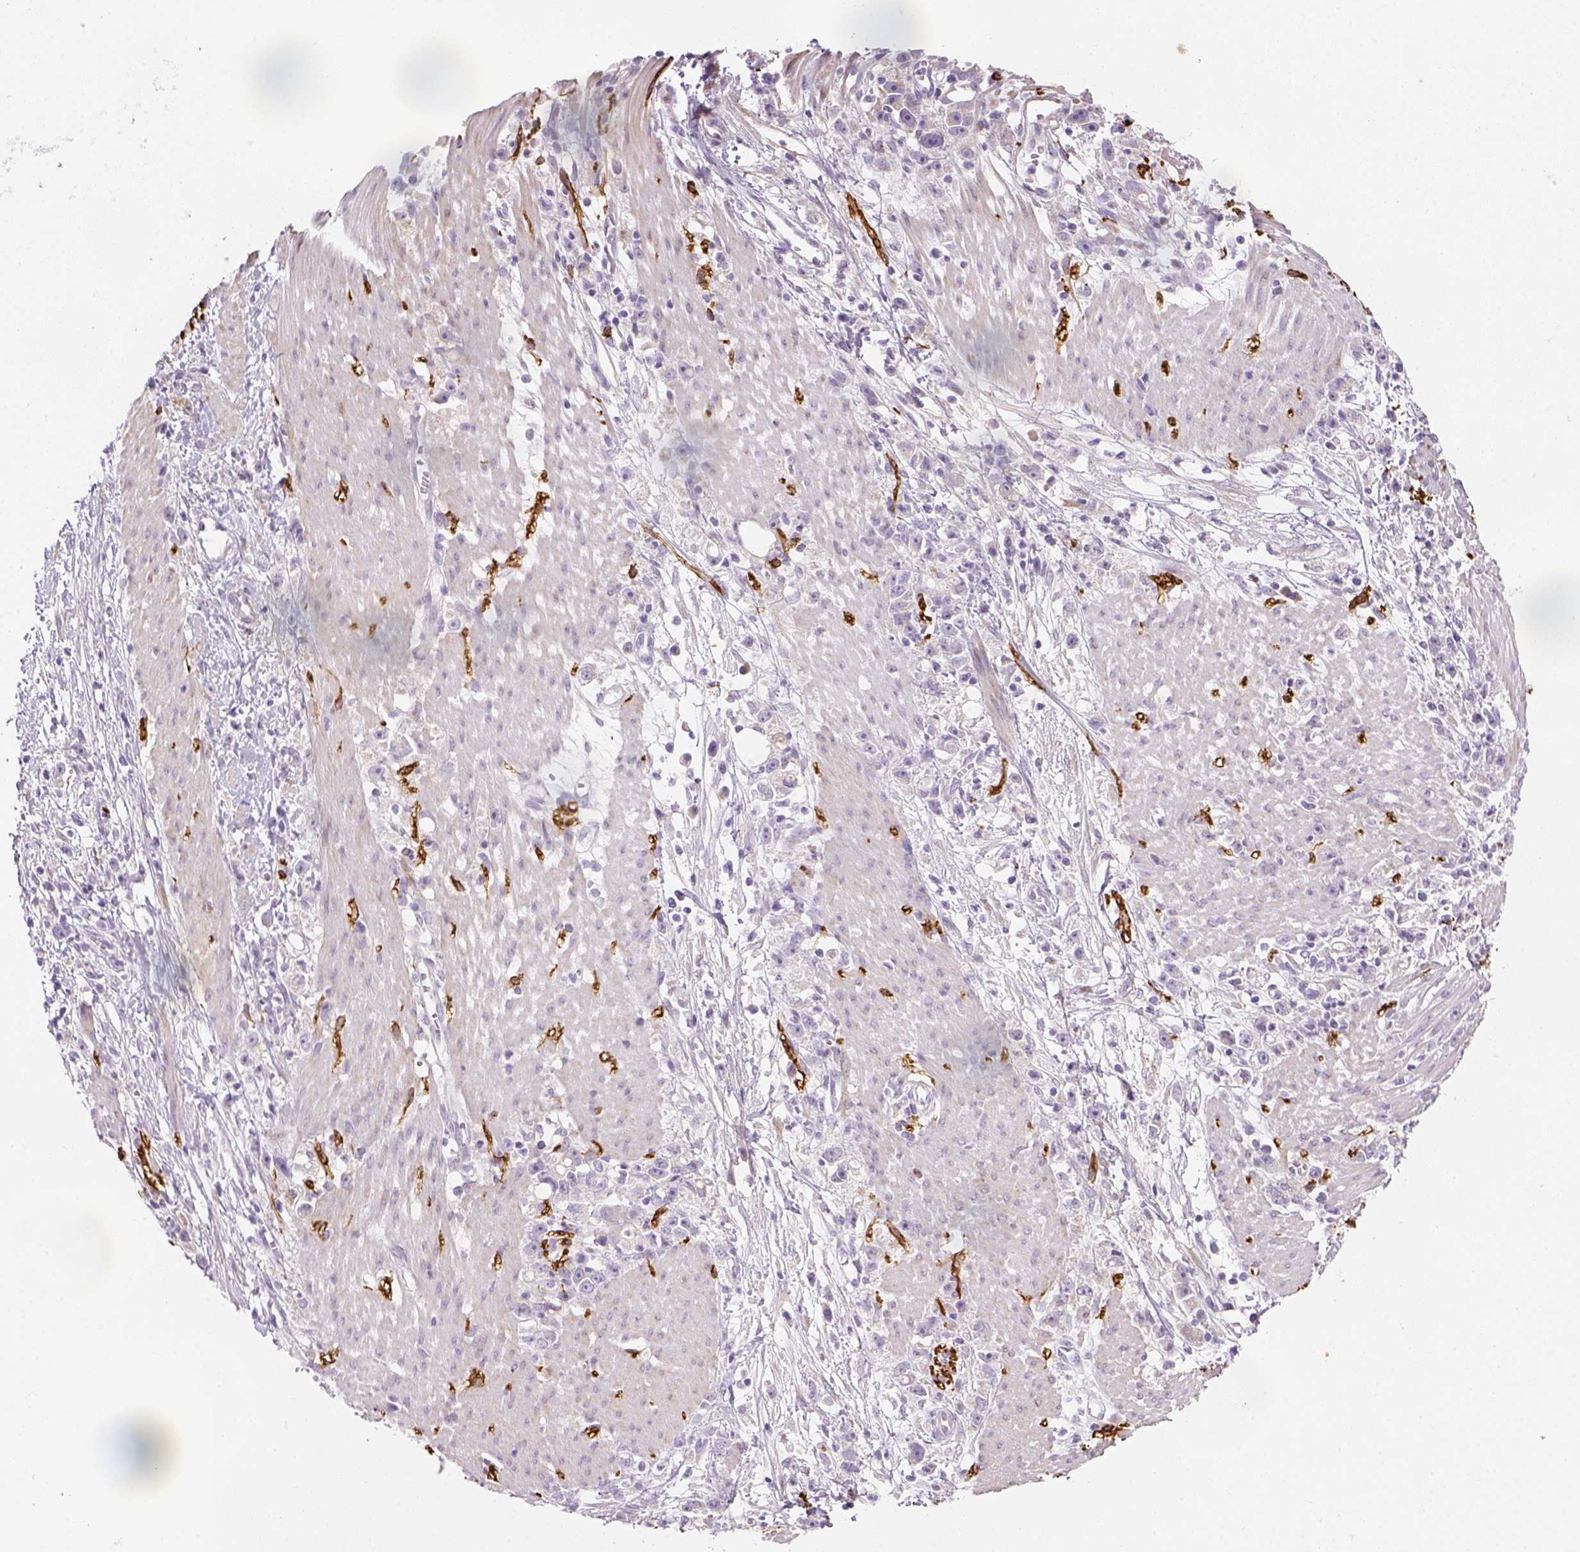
{"staining": {"intensity": "negative", "quantity": "none", "location": "none"}, "tissue": "stomach cancer", "cell_type": "Tumor cells", "image_type": "cancer", "snomed": [{"axis": "morphology", "description": "Adenocarcinoma, NOS"}, {"axis": "topography", "description": "Stomach"}], "caption": "Histopathology image shows no significant protein staining in tumor cells of stomach adenocarcinoma.", "gene": "CACNB1", "patient": {"sex": "female", "age": 59}}